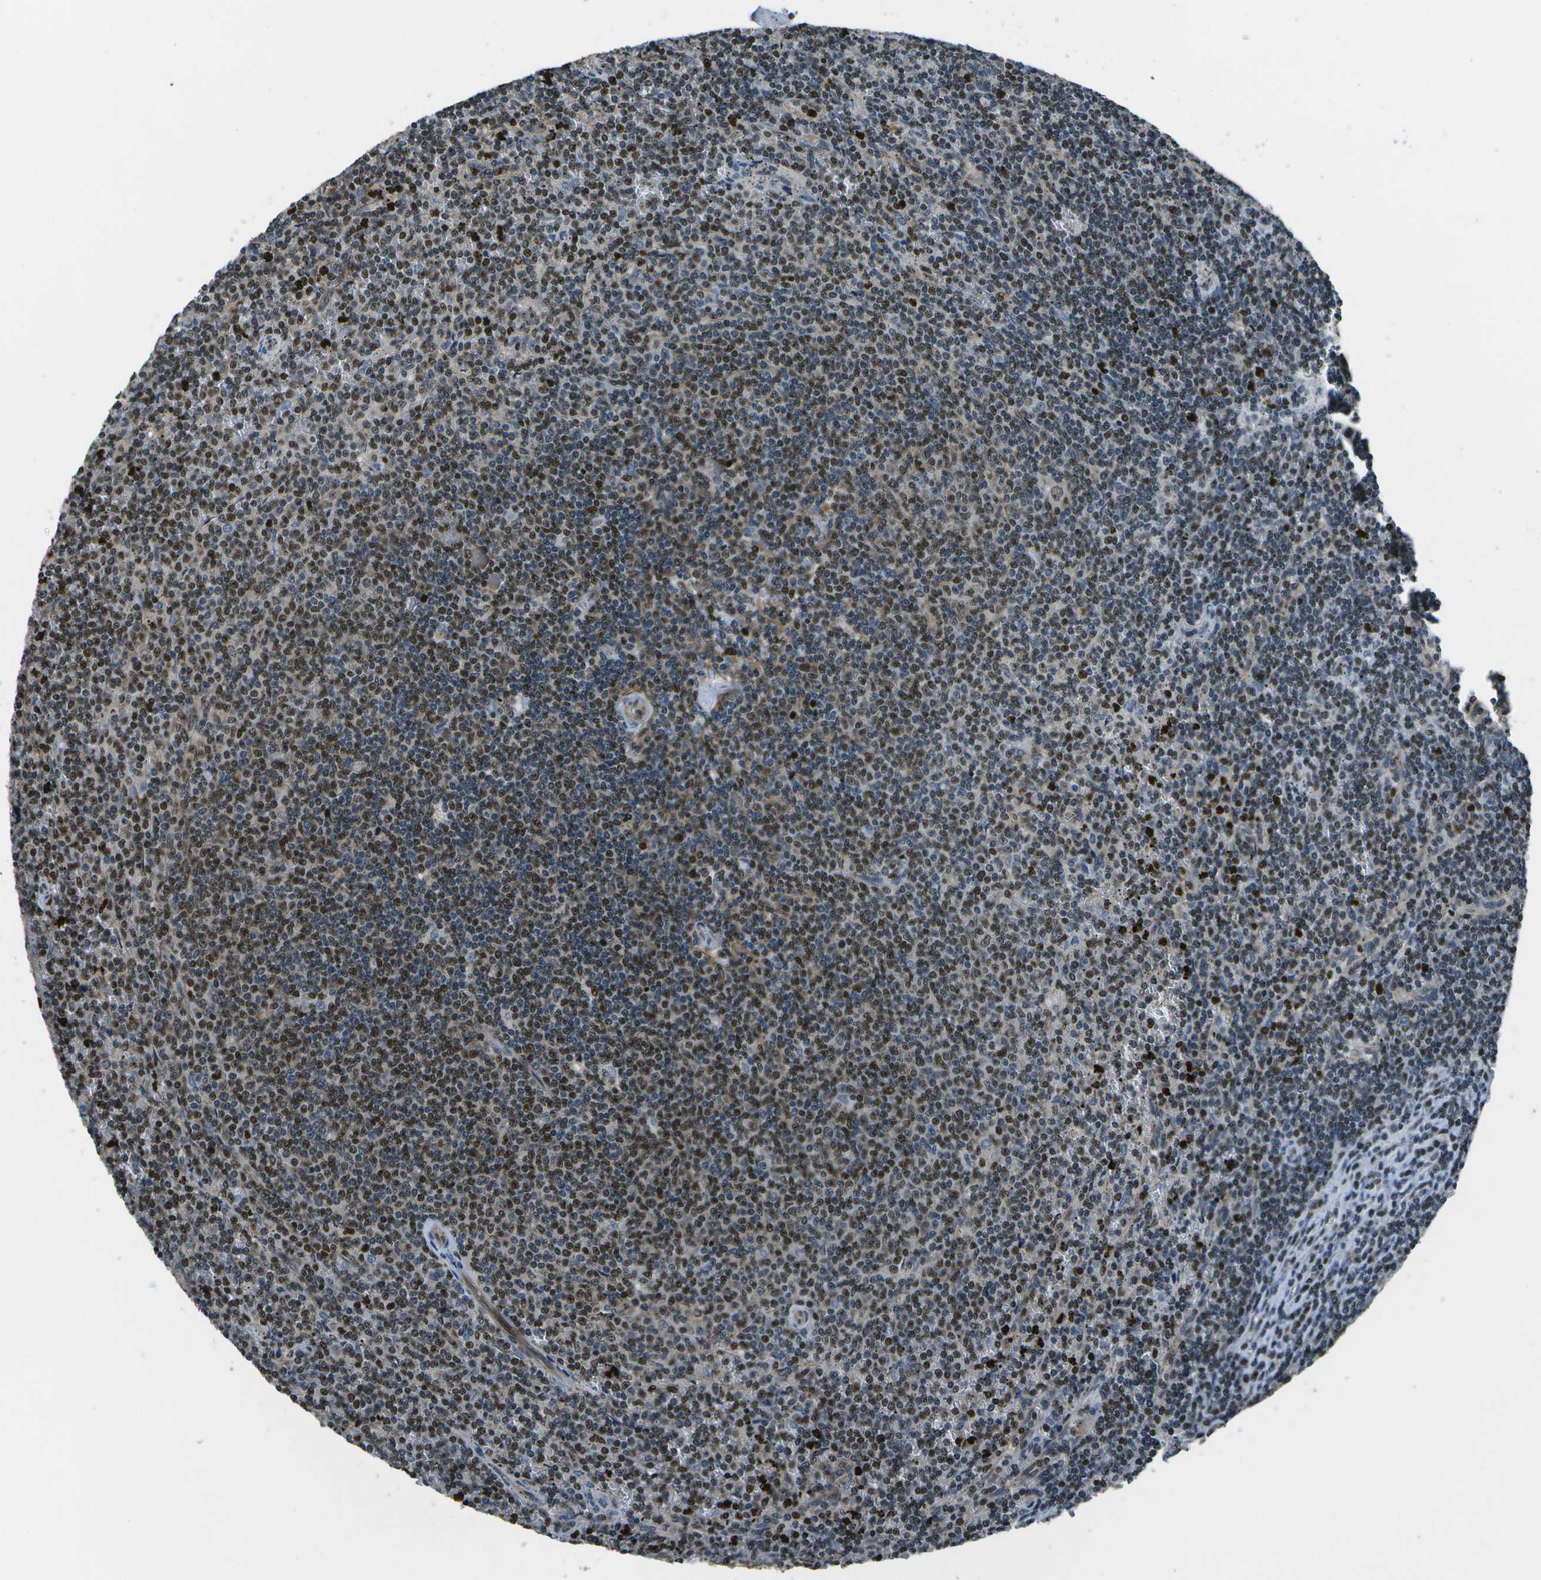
{"staining": {"intensity": "strong", "quantity": "25%-75%", "location": "nuclear"}, "tissue": "lymphoma", "cell_type": "Tumor cells", "image_type": "cancer", "snomed": [{"axis": "morphology", "description": "Malignant lymphoma, non-Hodgkin's type, Low grade"}, {"axis": "topography", "description": "Spleen"}], "caption": "Protein analysis of lymphoma tissue displays strong nuclear positivity in about 25%-75% of tumor cells.", "gene": "PDLIM1", "patient": {"sex": "female", "age": 50}}